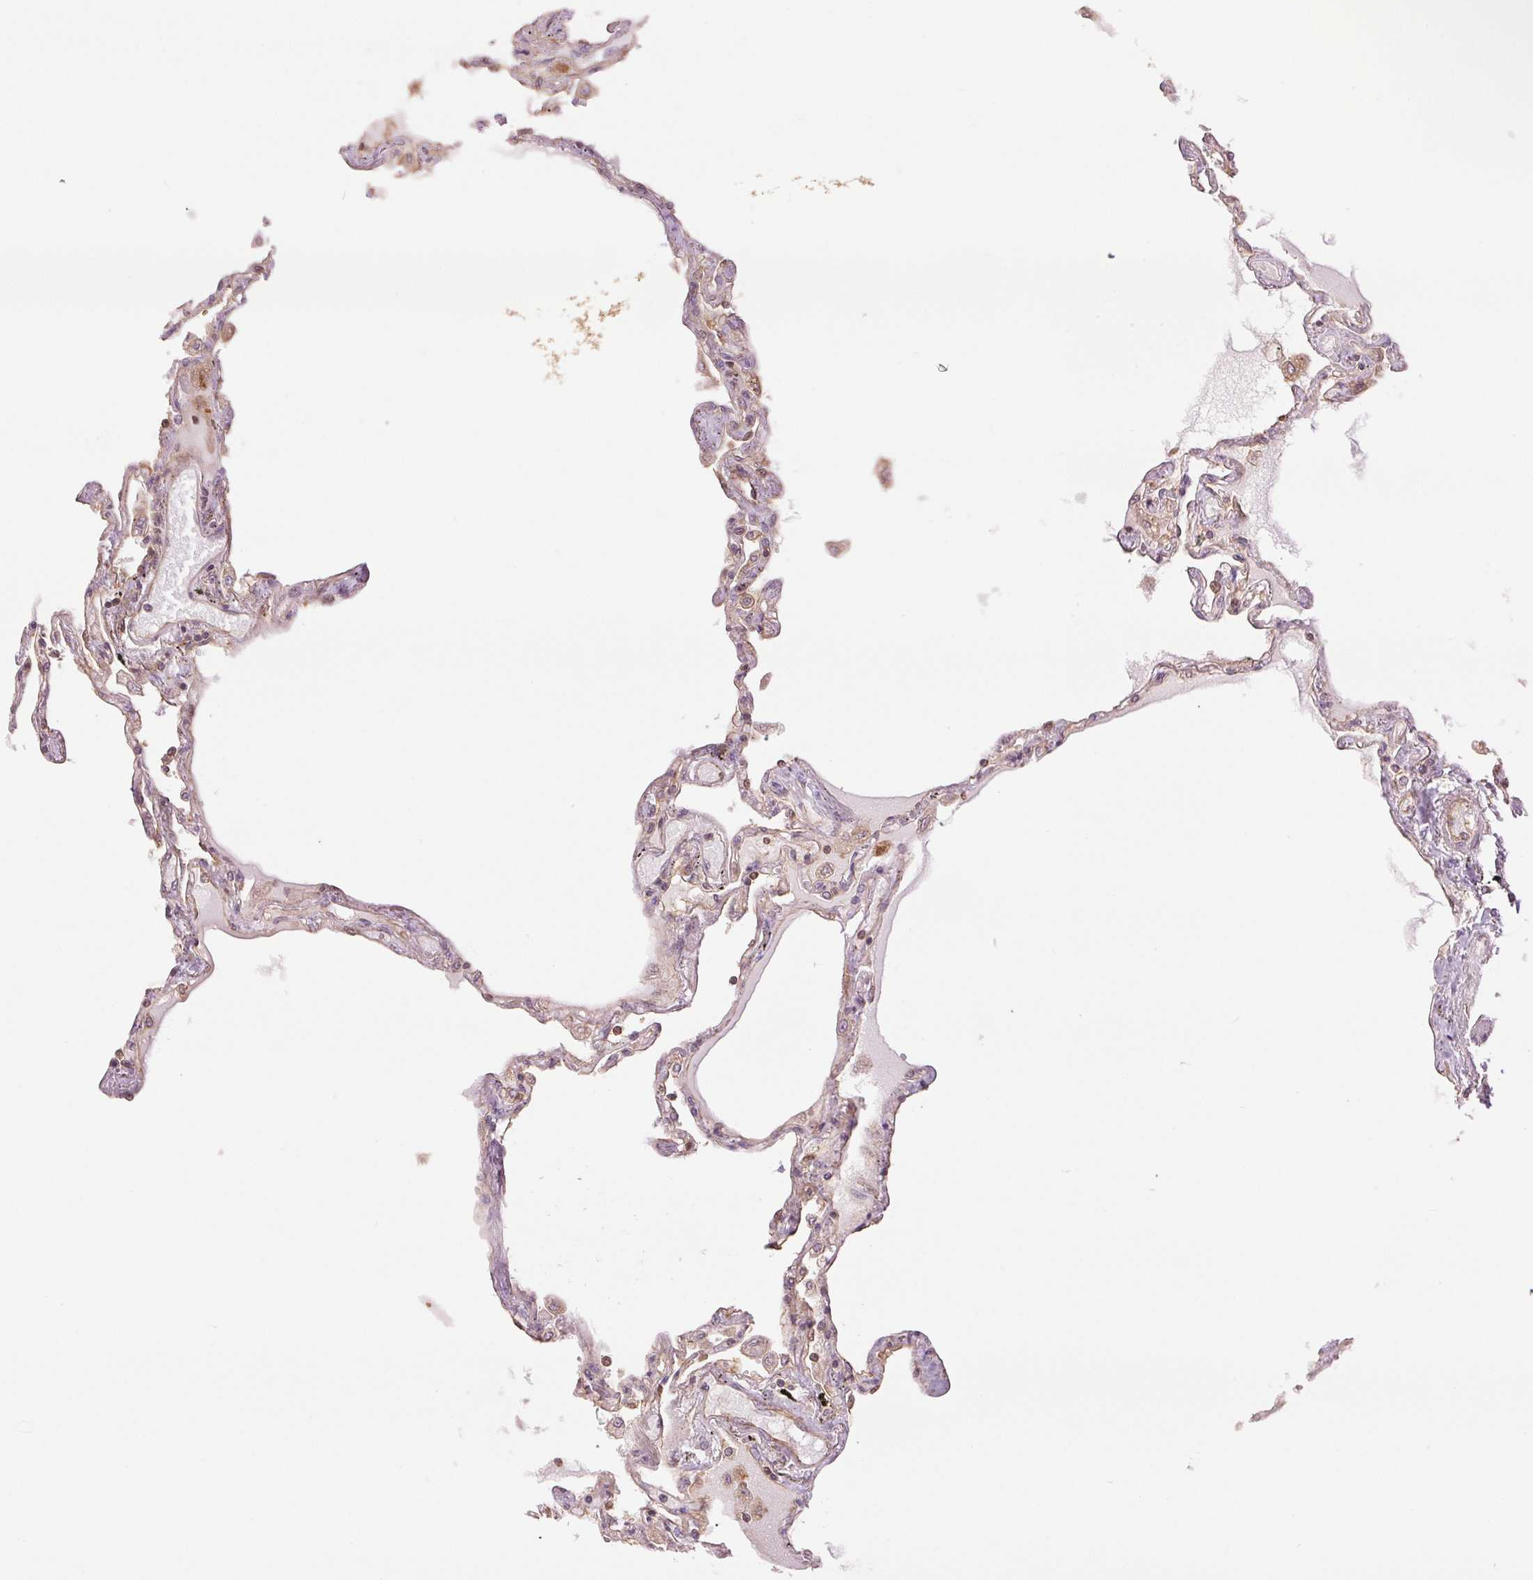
{"staining": {"intensity": "moderate", "quantity": ">75%", "location": "cytoplasmic/membranous"}, "tissue": "lung", "cell_type": "Alveolar cells", "image_type": "normal", "snomed": [{"axis": "morphology", "description": "Normal tissue, NOS"}, {"axis": "morphology", "description": "Adenocarcinoma, NOS"}, {"axis": "topography", "description": "Cartilage tissue"}, {"axis": "topography", "description": "Lung"}], "caption": "Lung stained with IHC demonstrates moderate cytoplasmic/membranous expression in about >75% of alveolar cells.", "gene": "STARD7", "patient": {"sex": "female", "age": 67}}